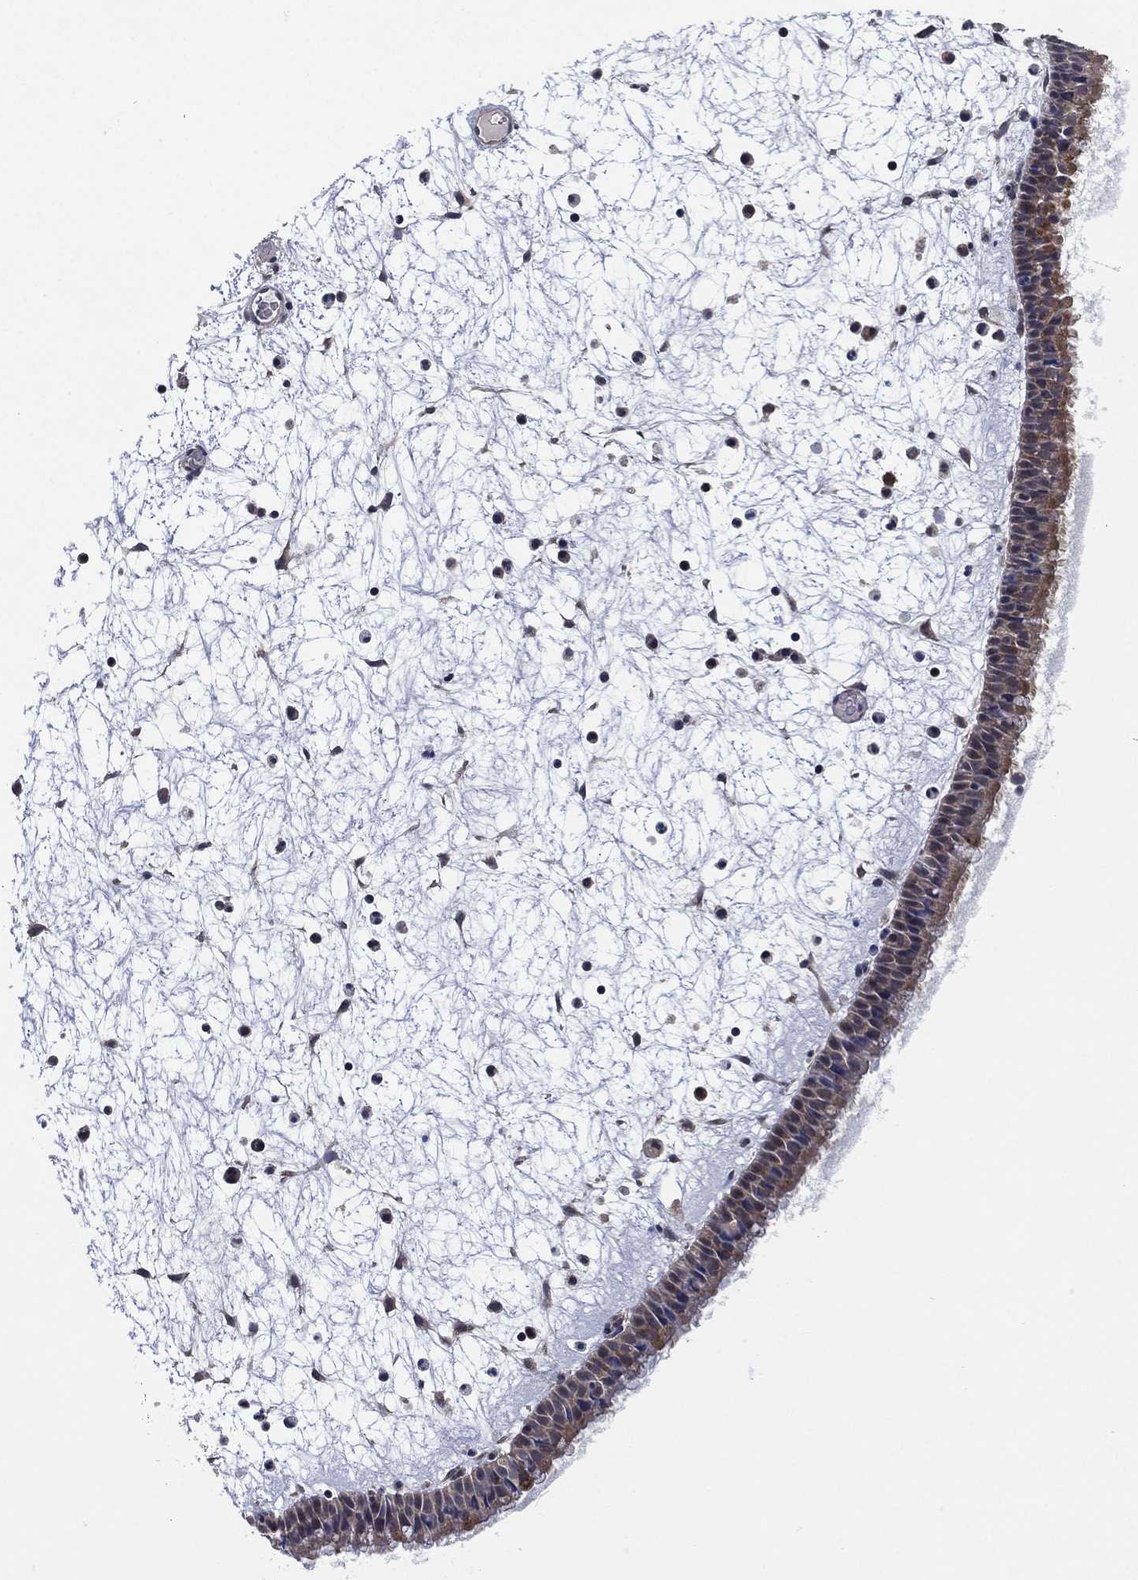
{"staining": {"intensity": "moderate", "quantity": "25%-75%", "location": "cytoplasmic/membranous,nuclear"}, "tissue": "nasopharynx", "cell_type": "Respiratory epithelial cells", "image_type": "normal", "snomed": [{"axis": "morphology", "description": "Normal tissue, NOS"}, {"axis": "topography", "description": "Nasopharynx"}], "caption": "About 25%-75% of respiratory epithelial cells in unremarkable human nasopharynx display moderate cytoplasmic/membranous,nuclear protein staining as visualized by brown immunohistochemical staining.", "gene": "SELENOO", "patient": {"sex": "male", "age": 58}}